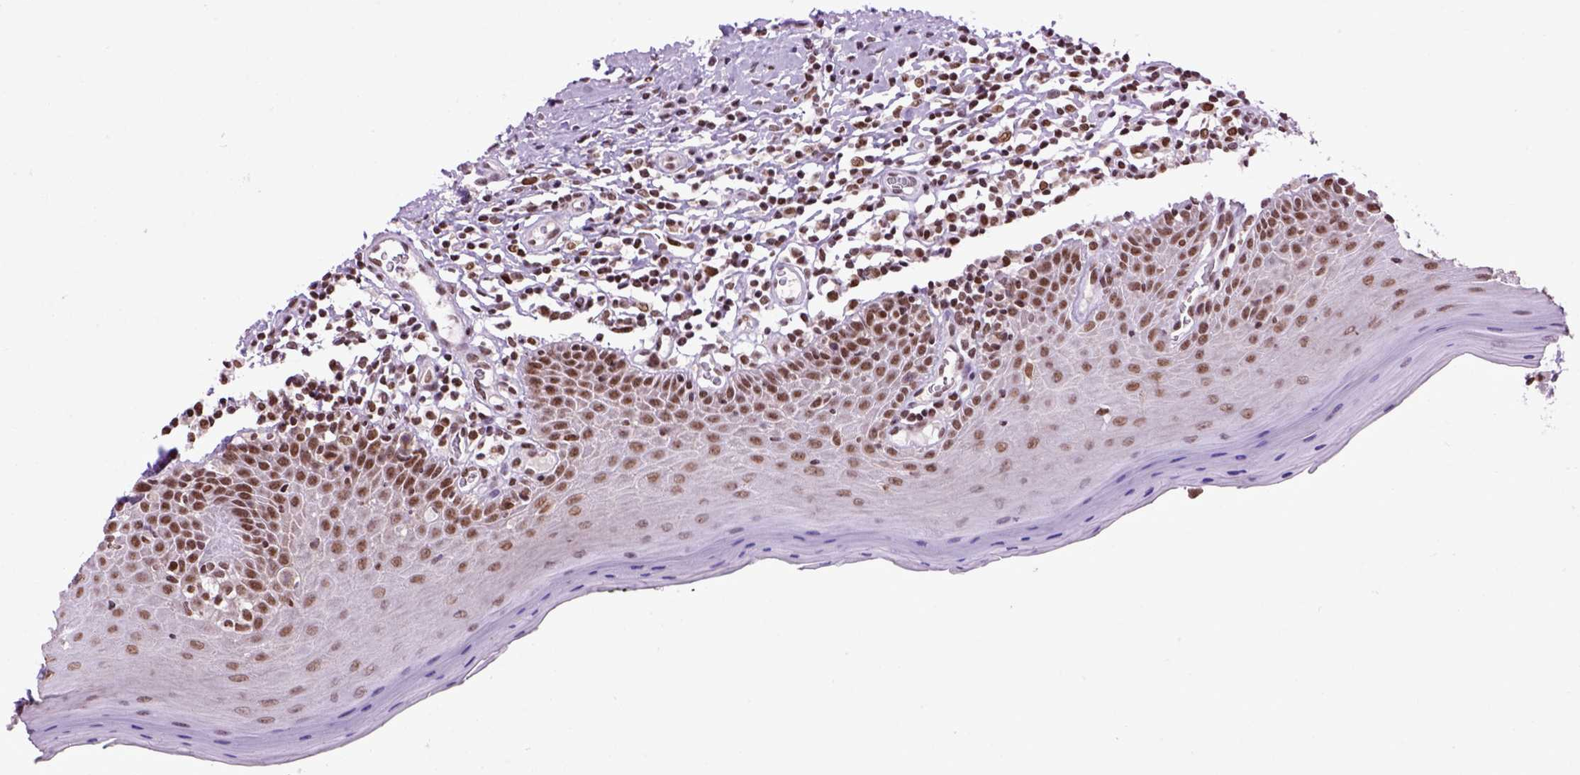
{"staining": {"intensity": "strong", "quantity": ">75%", "location": "nuclear"}, "tissue": "oral mucosa", "cell_type": "Squamous epithelial cells", "image_type": "normal", "snomed": [{"axis": "morphology", "description": "Normal tissue, NOS"}, {"axis": "topography", "description": "Oral tissue"}, {"axis": "topography", "description": "Tounge, NOS"}], "caption": "Immunohistochemistry of normal human oral mucosa exhibits high levels of strong nuclear positivity in about >75% of squamous epithelial cells. The protein is shown in brown color, while the nuclei are stained blue.", "gene": "CELF1", "patient": {"sex": "female", "age": 58}}